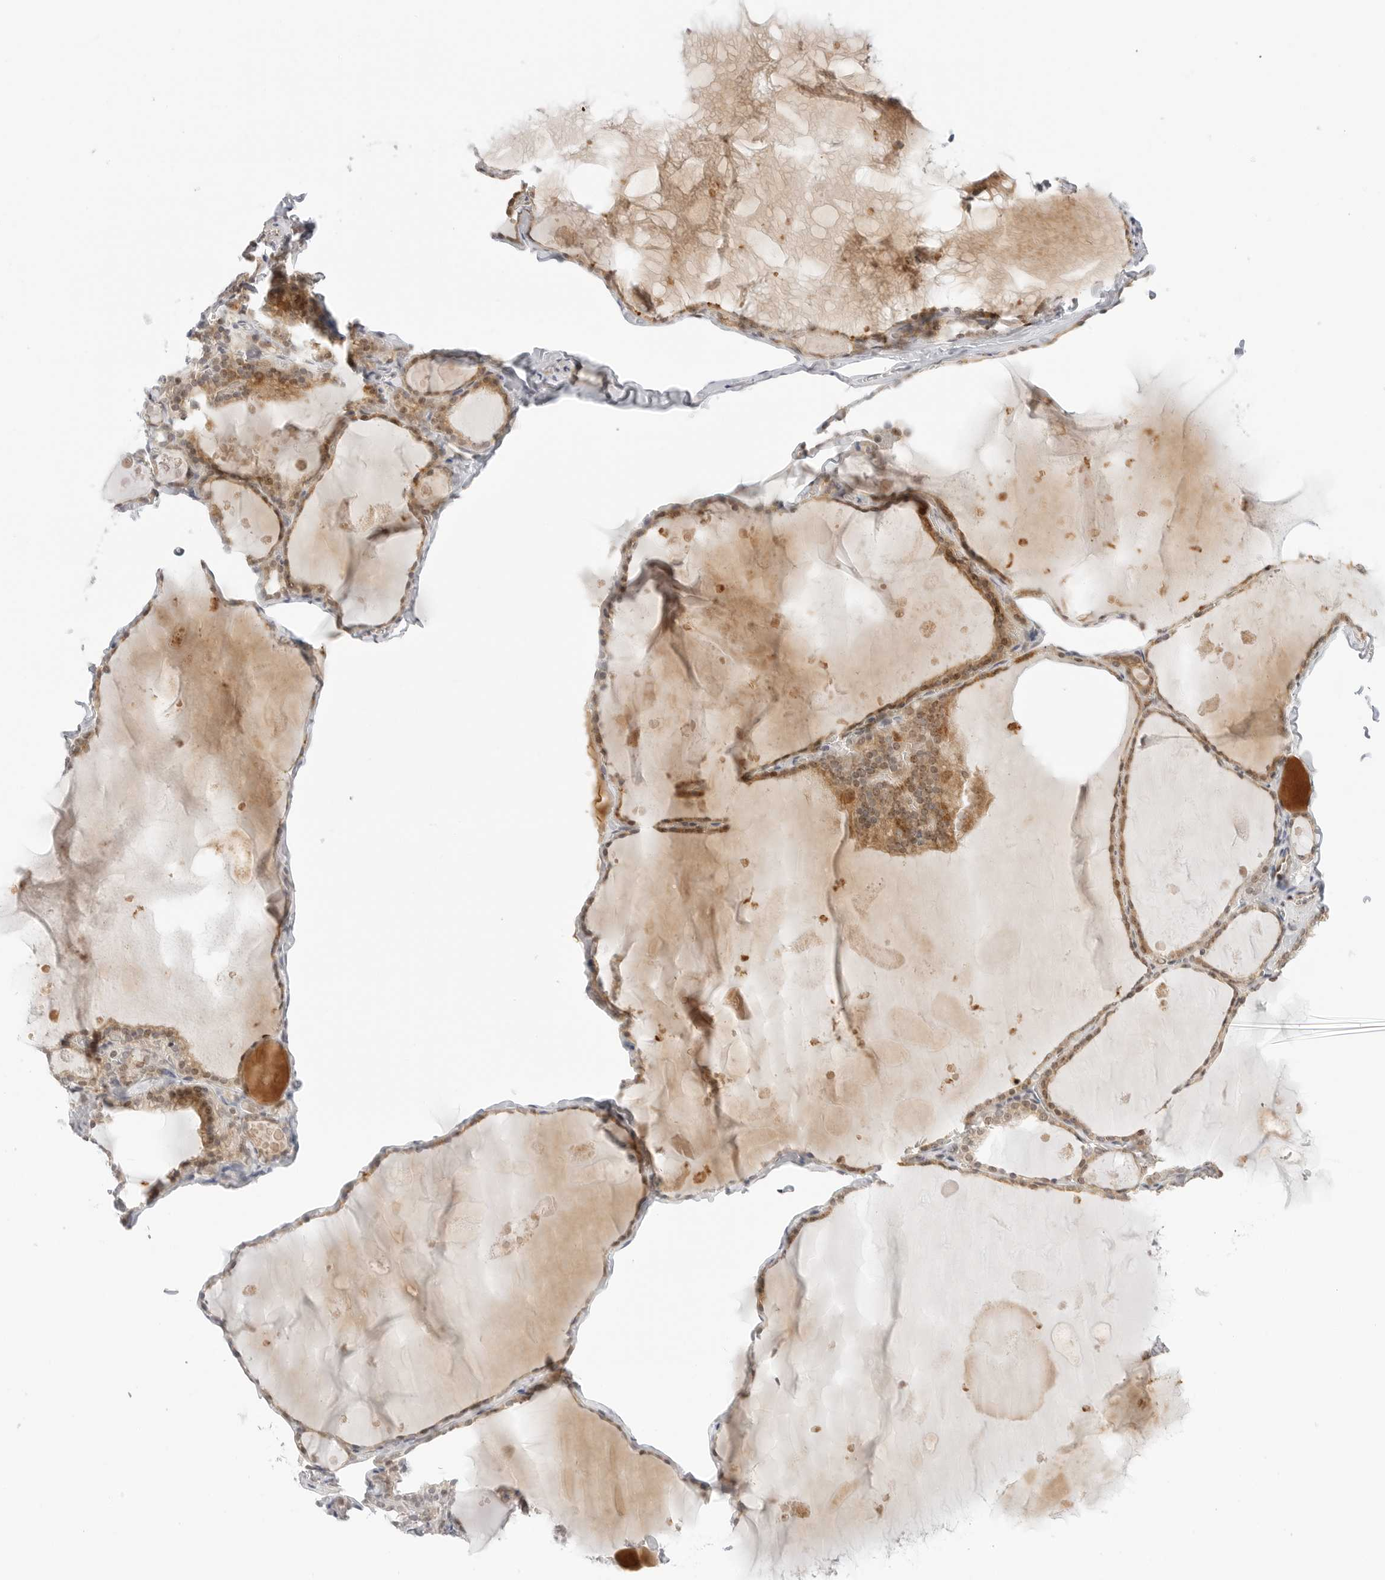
{"staining": {"intensity": "moderate", "quantity": ">75%", "location": "cytoplasmic/membranous,nuclear"}, "tissue": "thyroid gland", "cell_type": "Glandular cells", "image_type": "normal", "snomed": [{"axis": "morphology", "description": "Normal tissue, NOS"}, {"axis": "topography", "description": "Thyroid gland"}], "caption": "Immunohistochemistry (IHC) image of normal human thyroid gland stained for a protein (brown), which shows medium levels of moderate cytoplasmic/membranous,nuclear positivity in about >75% of glandular cells.", "gene": "HIPK3", "patient": {"sex": "male", "age": 56}}